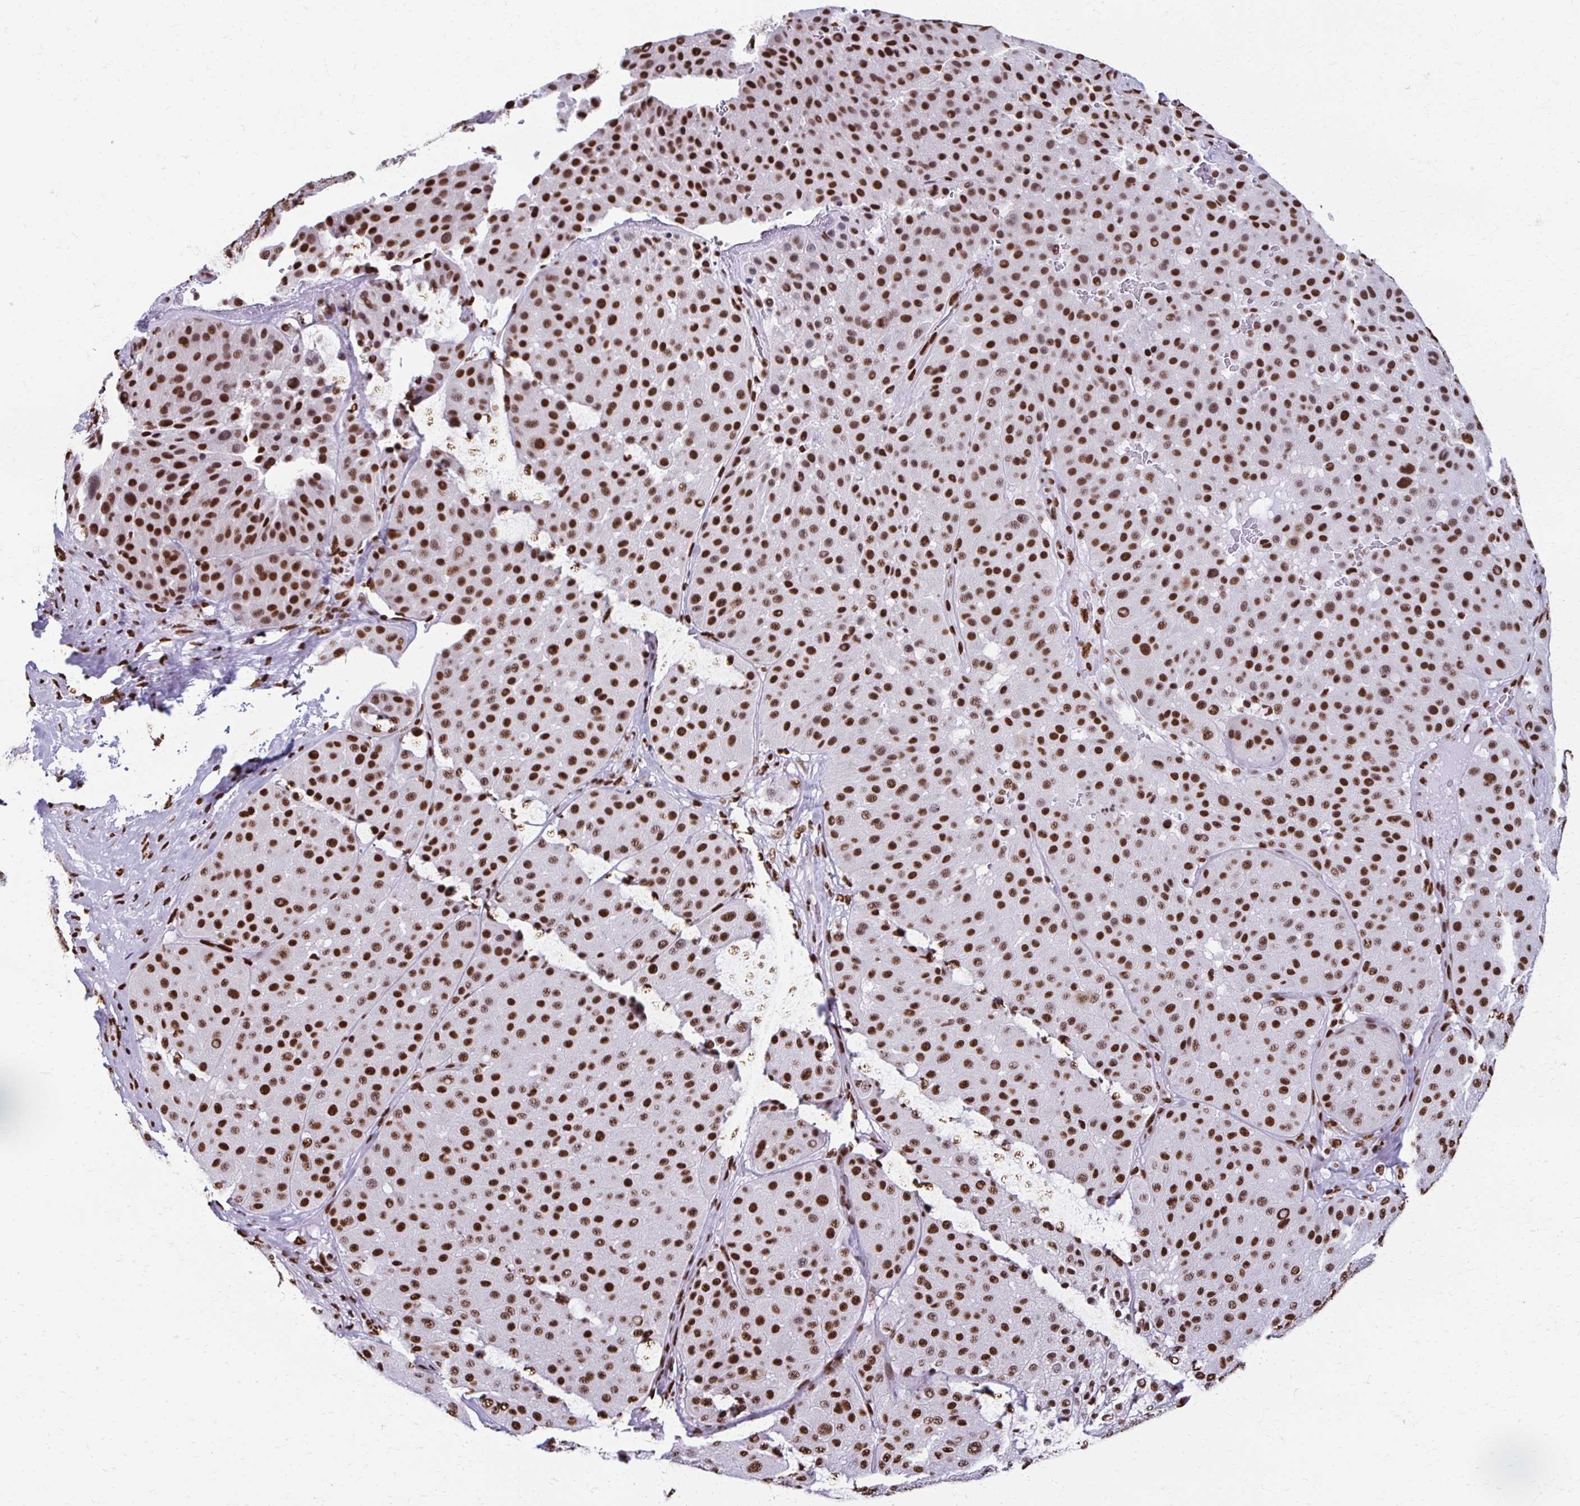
{"staining": {"intensity": "strong", "quantity": ">75%", "location": "nuclear"}, "tissue": "melanoma", "cell_type": "Tumor cells", "image_type": "cancer", "snomed": [{"axis": "morphology", "description": "Malignant melanoma, Metastatic site"}, {"axis": "topography", "description": "Smooth muscle"}], "caption": "Malignant melanoma (metastatic site) stained with a brown dye reveals strong nuclear positive staining in about >75% of tumor cells.", "gene": "NONO", "patient": {"sex": "male", "age": 41}}